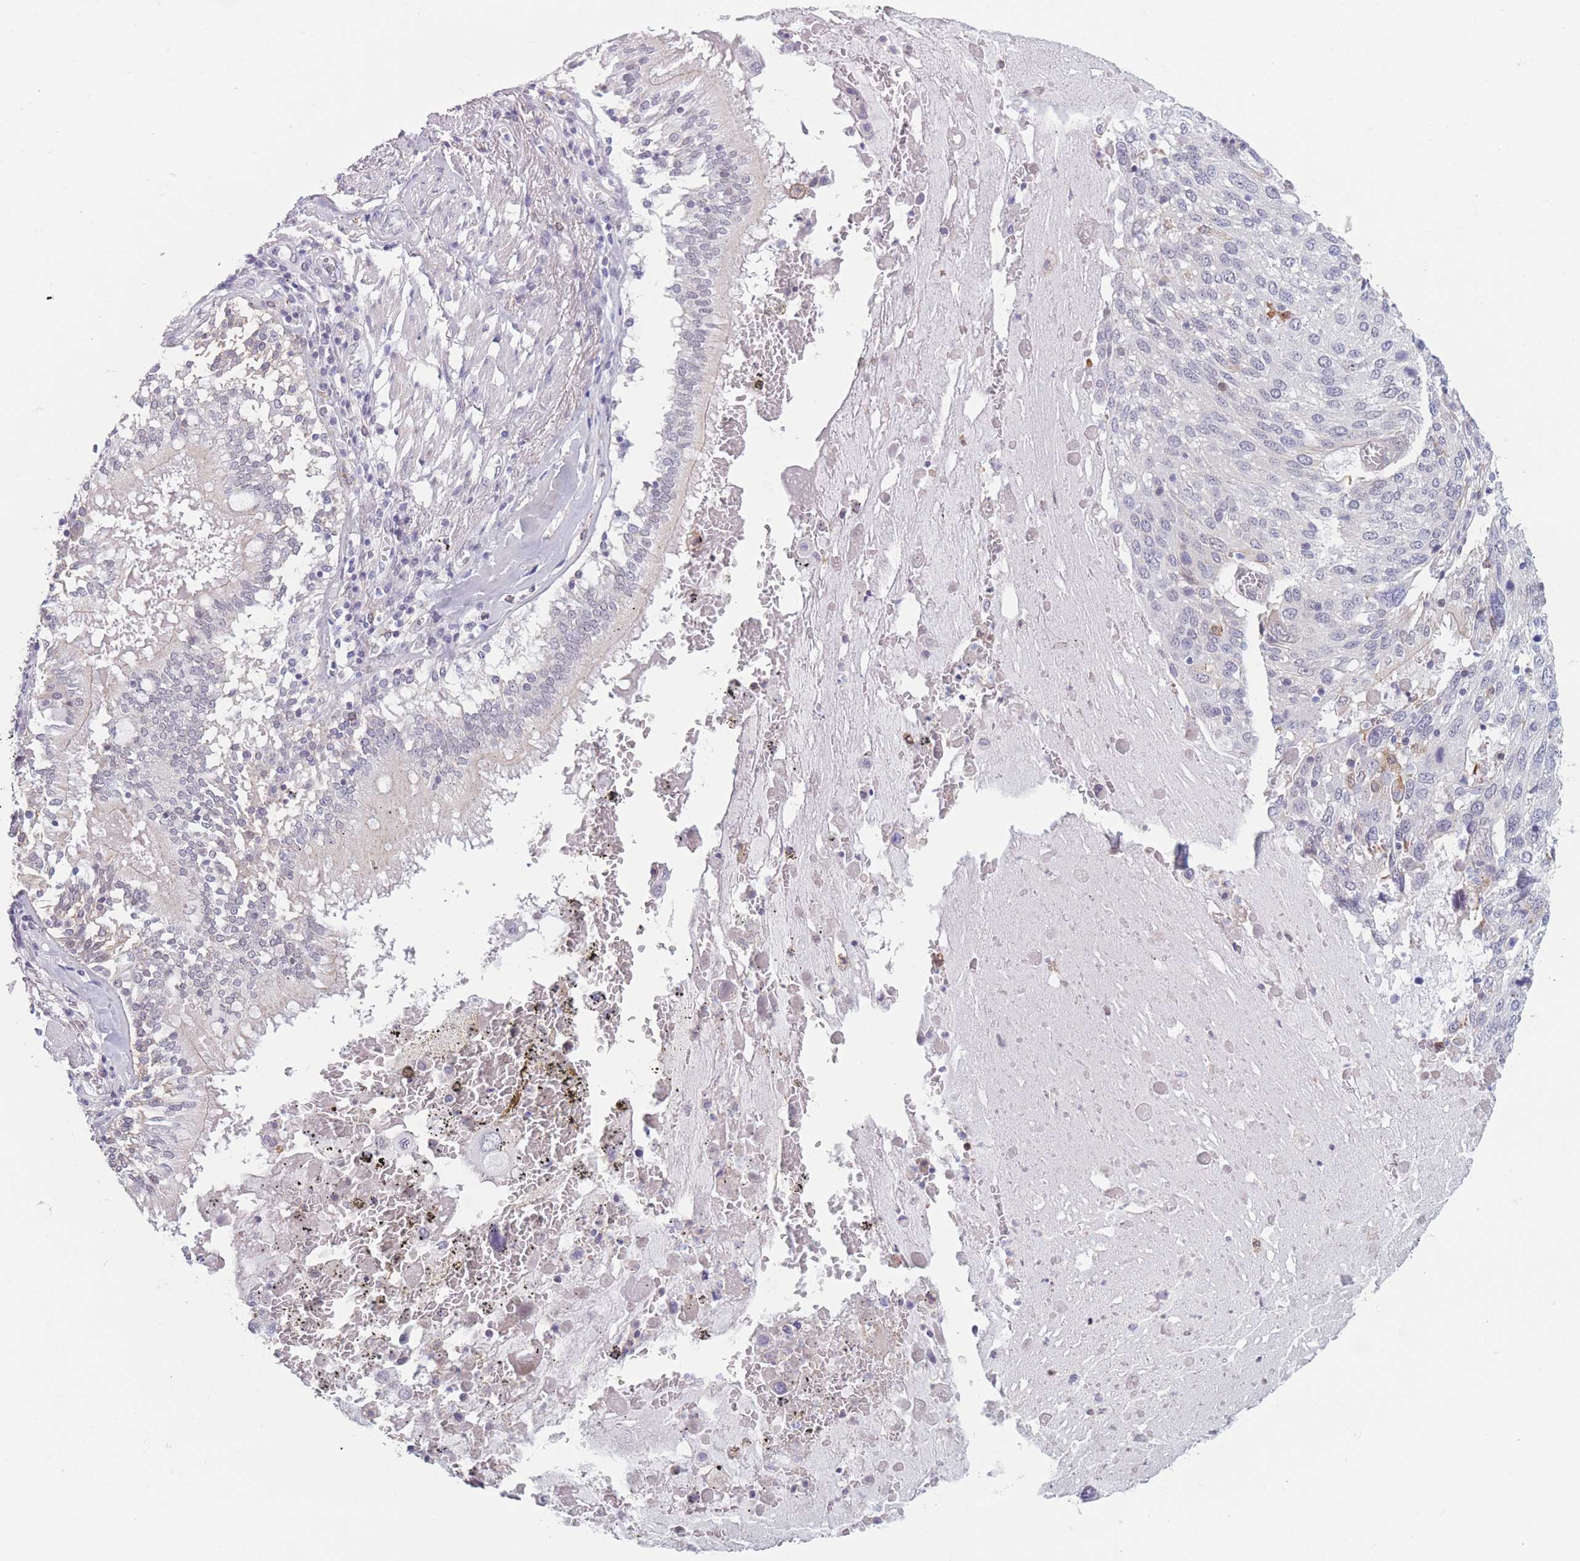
{"staining": {"intensity": "negative", "quantity": "none", "location": "none"}, "tissue": "lung cancer", "cell_type": "Tumor cells", "image_type": "cancer", "snomed": [{"axis": "morphology", "description": "Squamous cell carcinoma, NOS"}, {"axis": "topography", "description": "Lung"}], "caption": "Lung squamous cell carcinoma was stained to show a protein in brown. There is no significant staining in tumor cells.", "gene": "PODXL", "patient": {"sex": "male", "age": 65}}